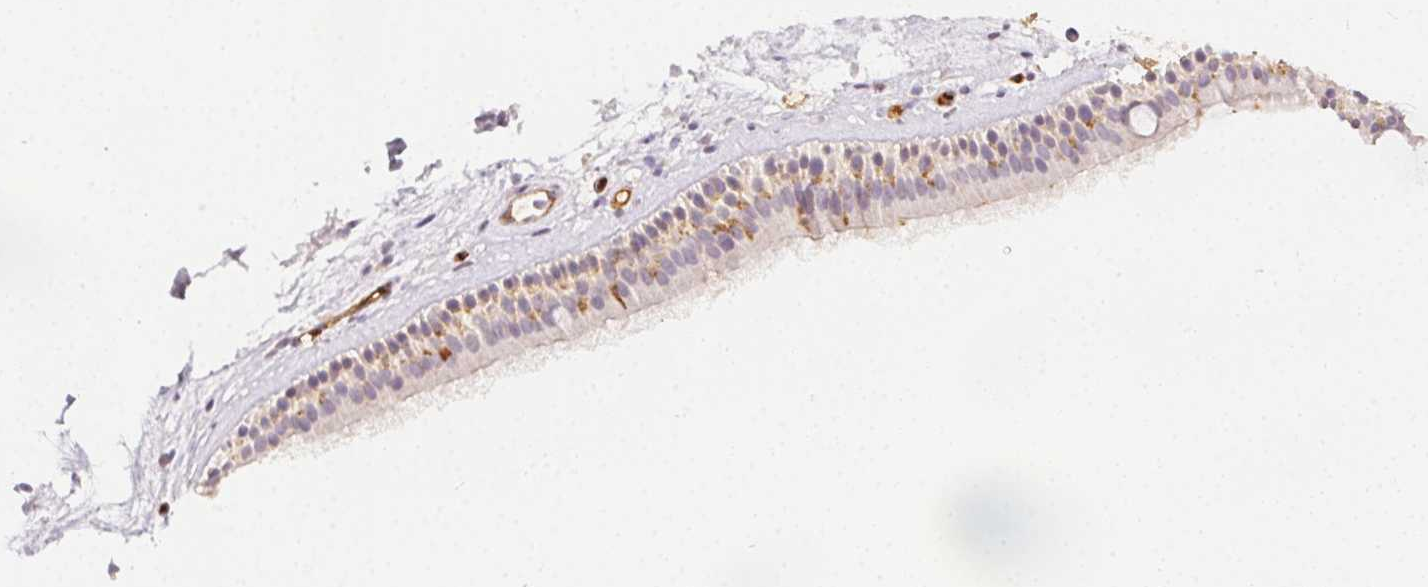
{"staining": {"intensity": "moderate", "quantity": "<25%", "location": "cytoplasmic/membranous"}, "tissue": "nasopharynx", "cell_type": "Respiratory epithelial cells", "image_type": "normal", "snomed": [{"axis": "morphology", "description": "Normal tissue, NOS"}, {"axis": "topography", "description": "Nasopharynx"}], "caption": "The photomicrograph displays a brown stain indicating the presence of a protein in the cytoplasmic/membranous of respiratory epithelial cells in nasopharynx. Nuclei are stained in blue.", "gene": "PODXL", "patient": {"sex": "male", "age": 68}}